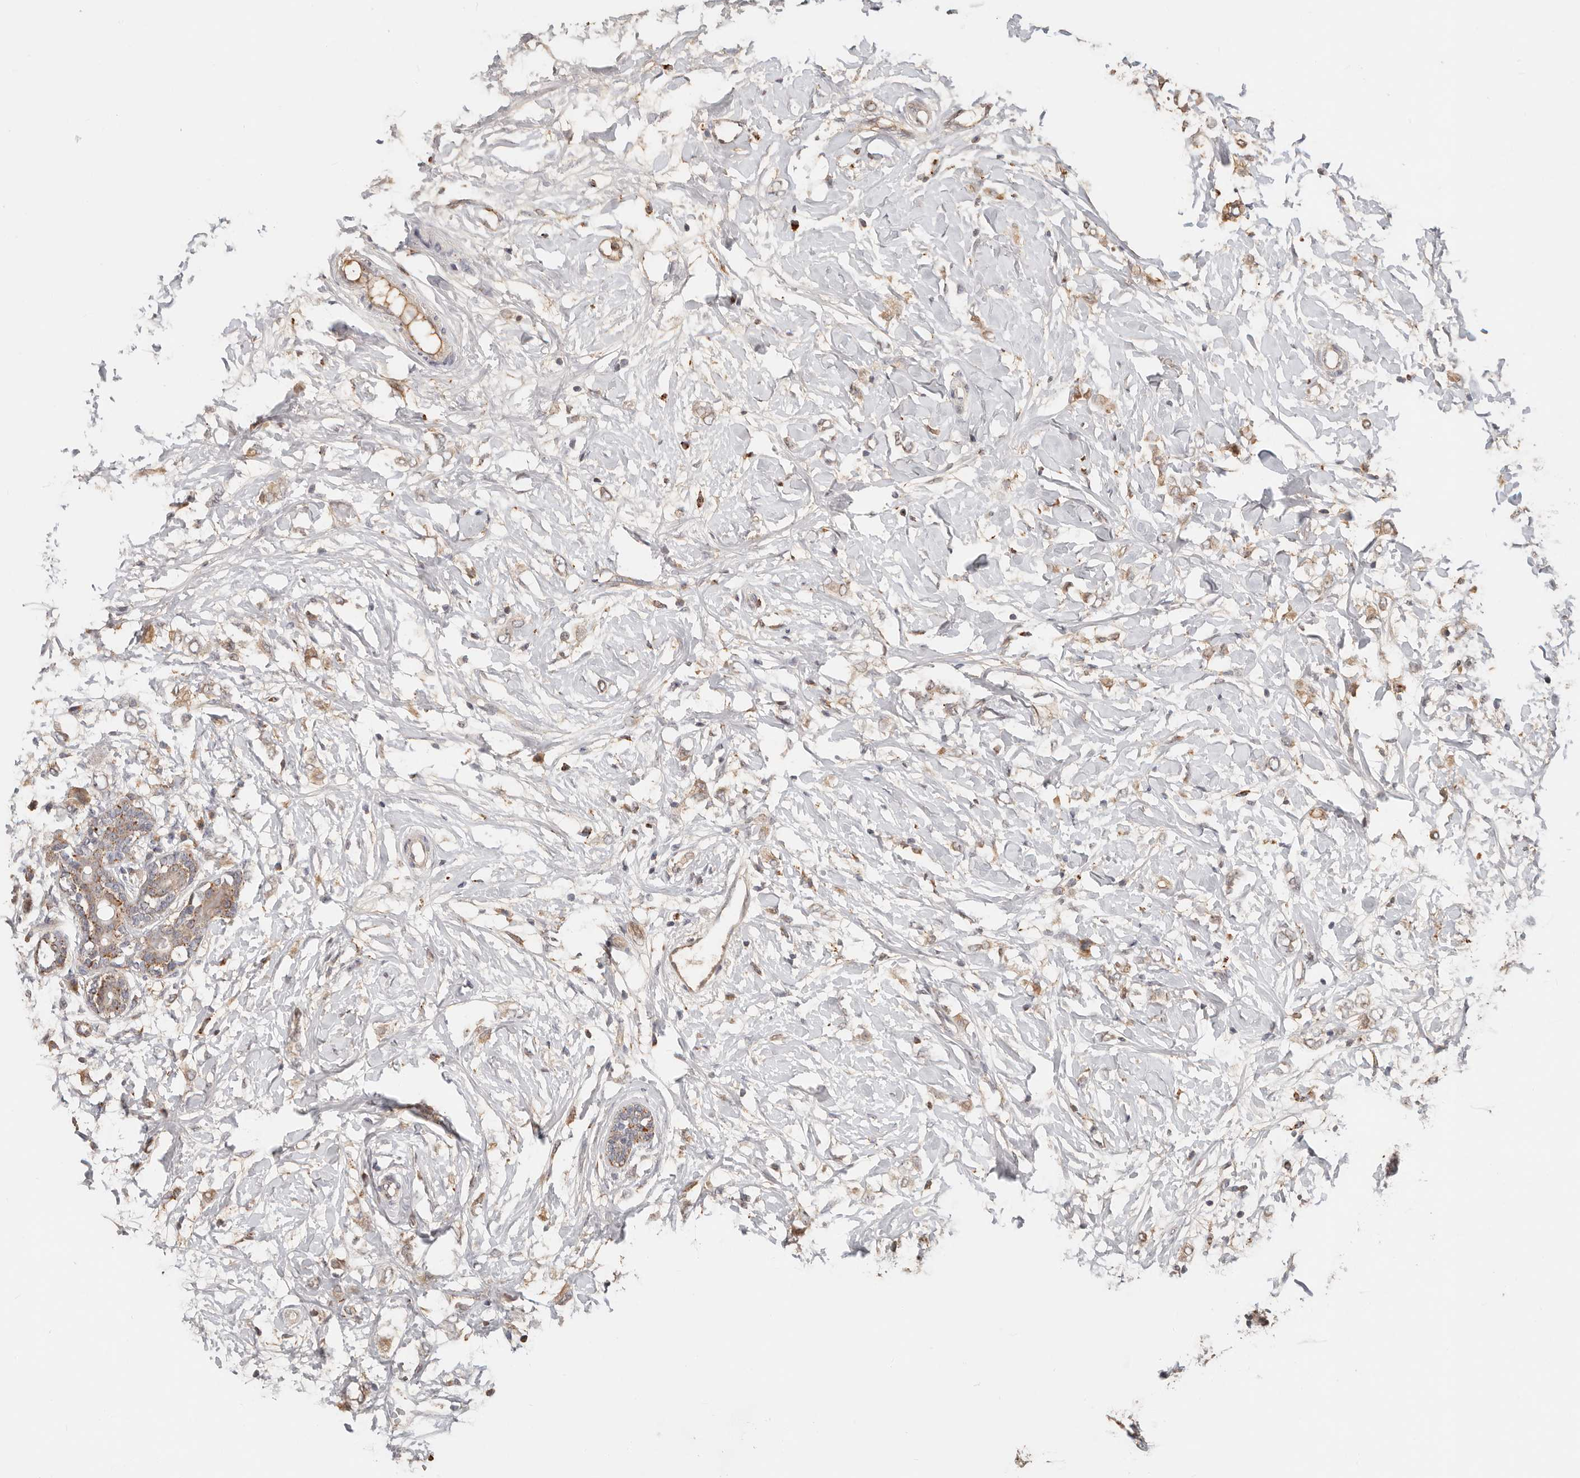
{"staining": {"intensity": "weak", "quantity": ">75%", "location": "cytoplasmic/membranous"}, "tissue": "breast cancer", "cell_type": "Tumor cells", "image_type": "cancer", "snomed": [{"axis": "morphology", "description": "Normal tissue, NOS"}, {"axis": "morphology", "description": "Lobular carcinoma"}, {"axis": "topography", "description": "Breast"}], "caption": "An immunohistochemistry histopathology image of tumor tissue is shown. Protein staining in brown labels weak cytoplasmic/membranous positivity in breast cancer (lobular carcinoma) within tumor cells.", "gene": "ZRANB1", "patient": {"sex": "female", "age": 47}}